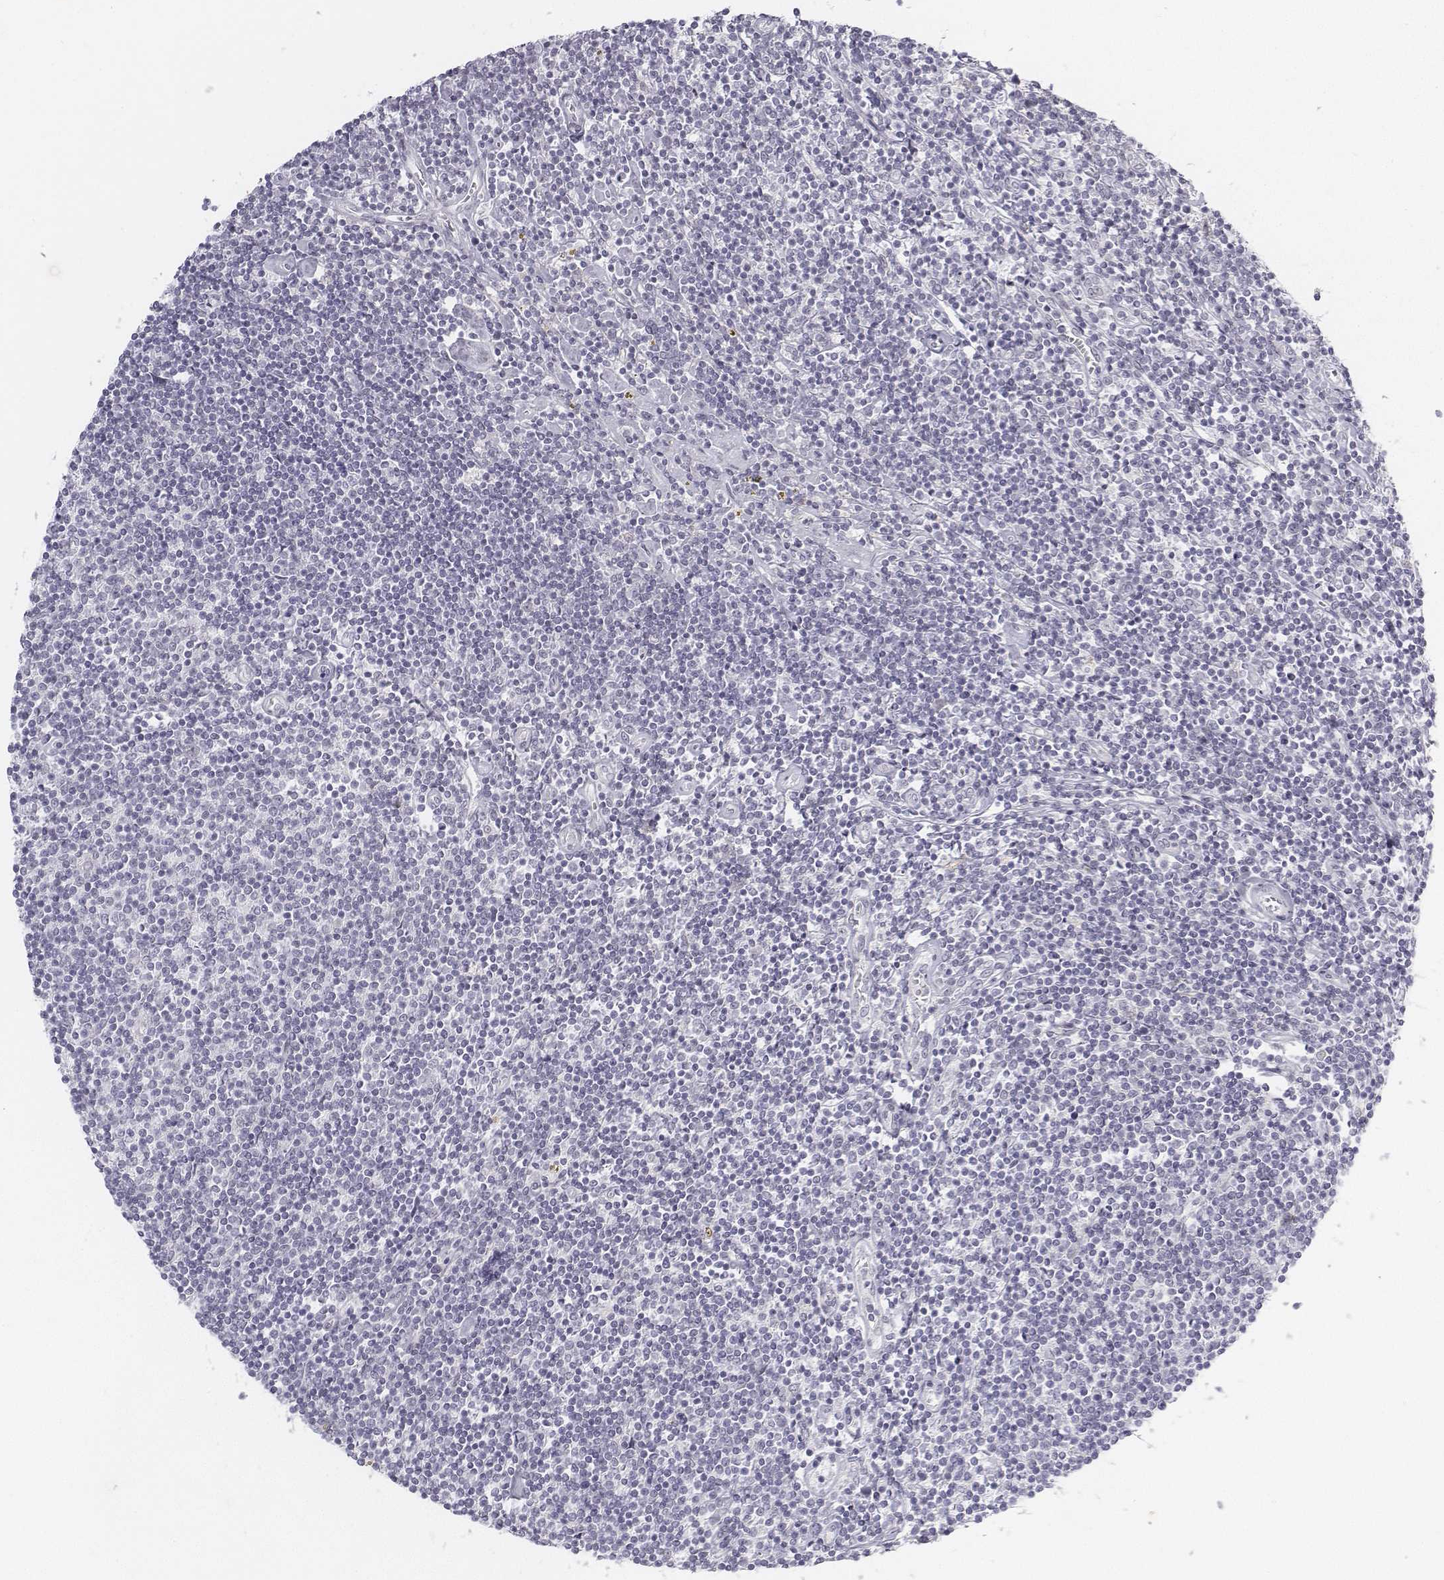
{"staining": {"intensity": "negative", "quantity": "none", "location": "none"}, "tissue": "lymphoma", "cell_type": "Tumor cells", "image_type": "cancer", "snomed": [{"axis": "morphology", "description": "Hodgkin's disease, NOS"}, {"axis": "topography", "description": "Lymph node"}], "caption": "Immunohistochemistry (IHC) photomicrograph of lymphoma stained for a protein (brown), which shows no positivity in tumor cells.", "gene": "KRT84", "patient": {"sex": "male", "age": 40}}